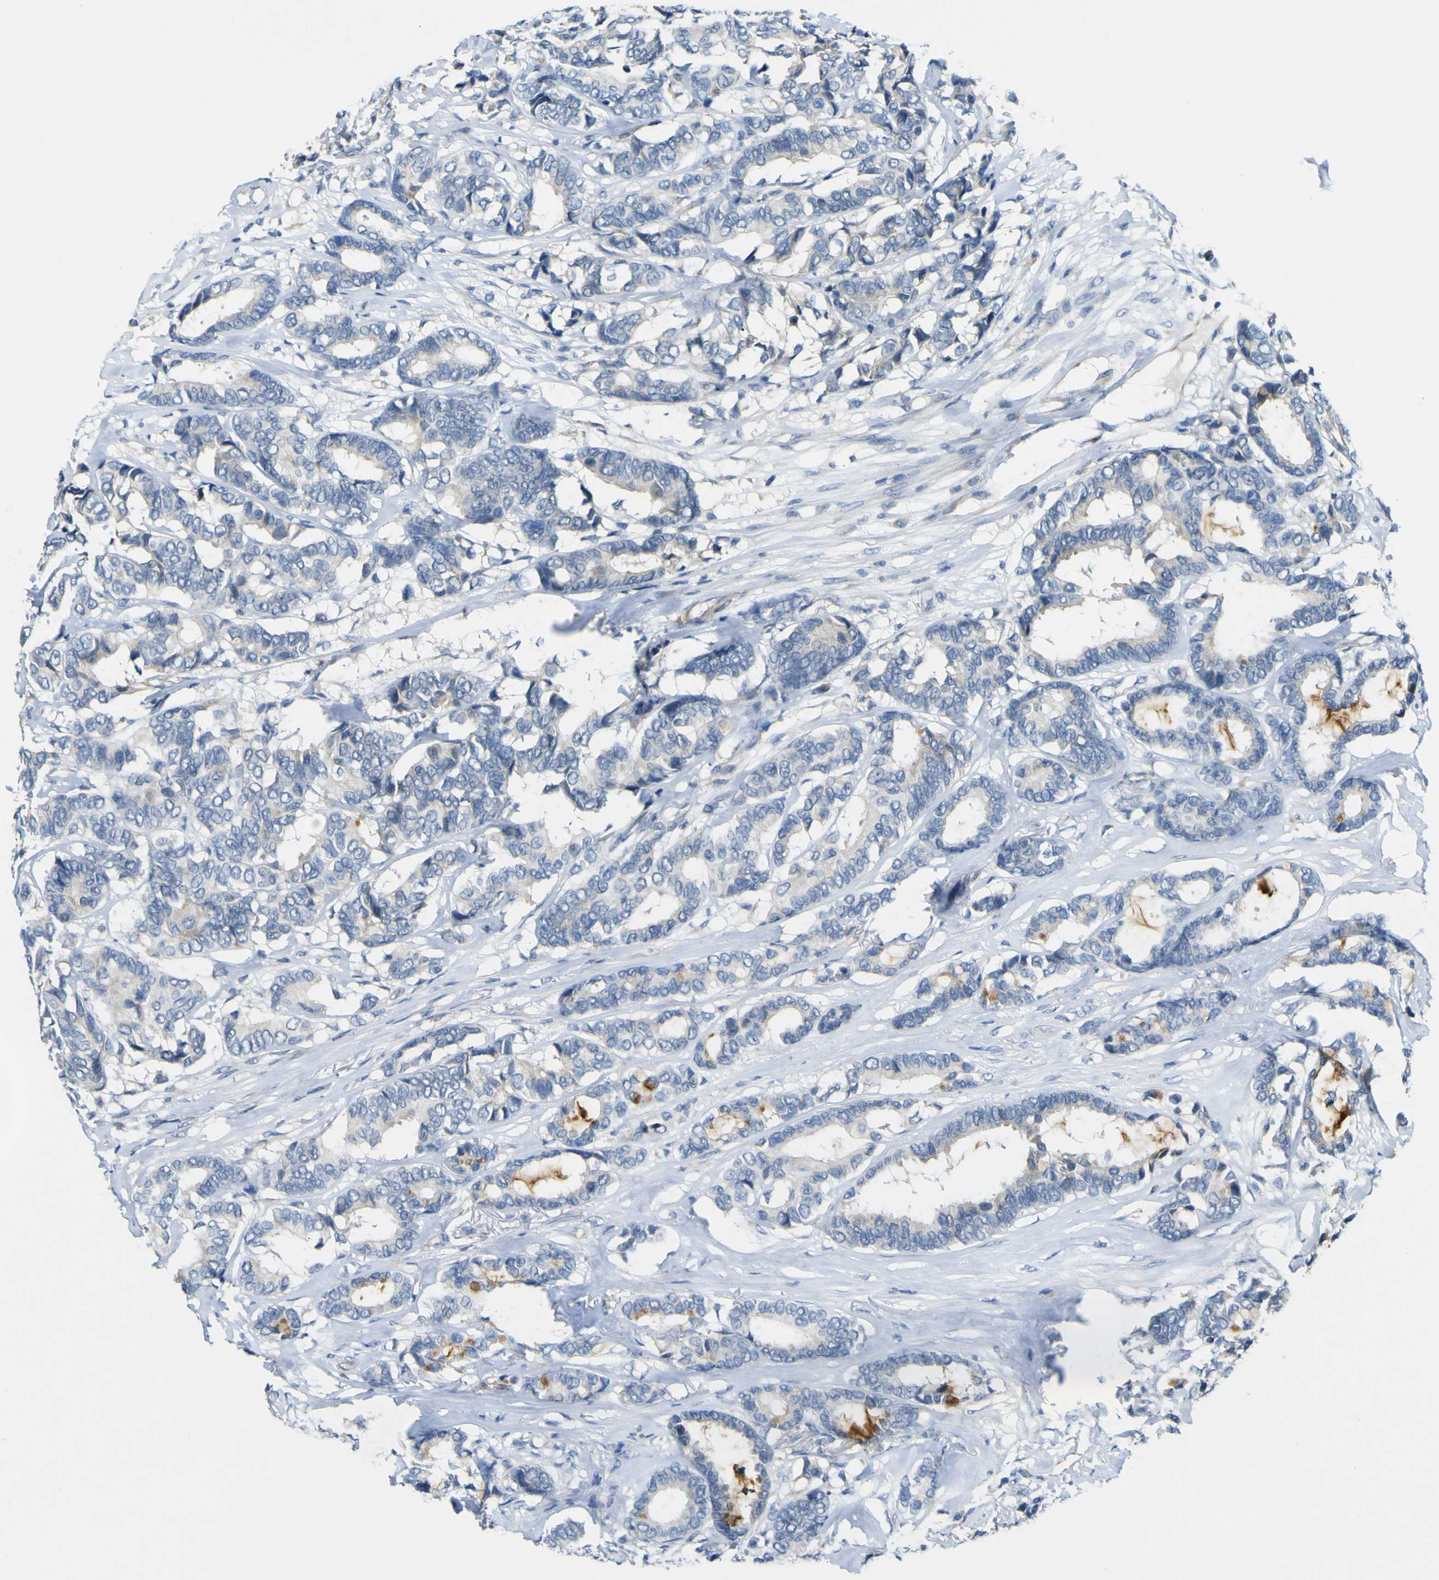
{"staining": {"intensity": "negative", "quantity": "none", "location": "none"}, "tissue": "breast cancer", "cell_type": "Tumor cells", "image_type": "cancer", "snomed": [{"axis": "morphology", "description": "Duct carcinoma"}, {"axis": "topography", "description": "Breast"}], "caption": "Image shows no significant protein expression in tumor cells of breast cancer.", "gene": "LDLR", "patient": {"sex": "female", "age": 87}}